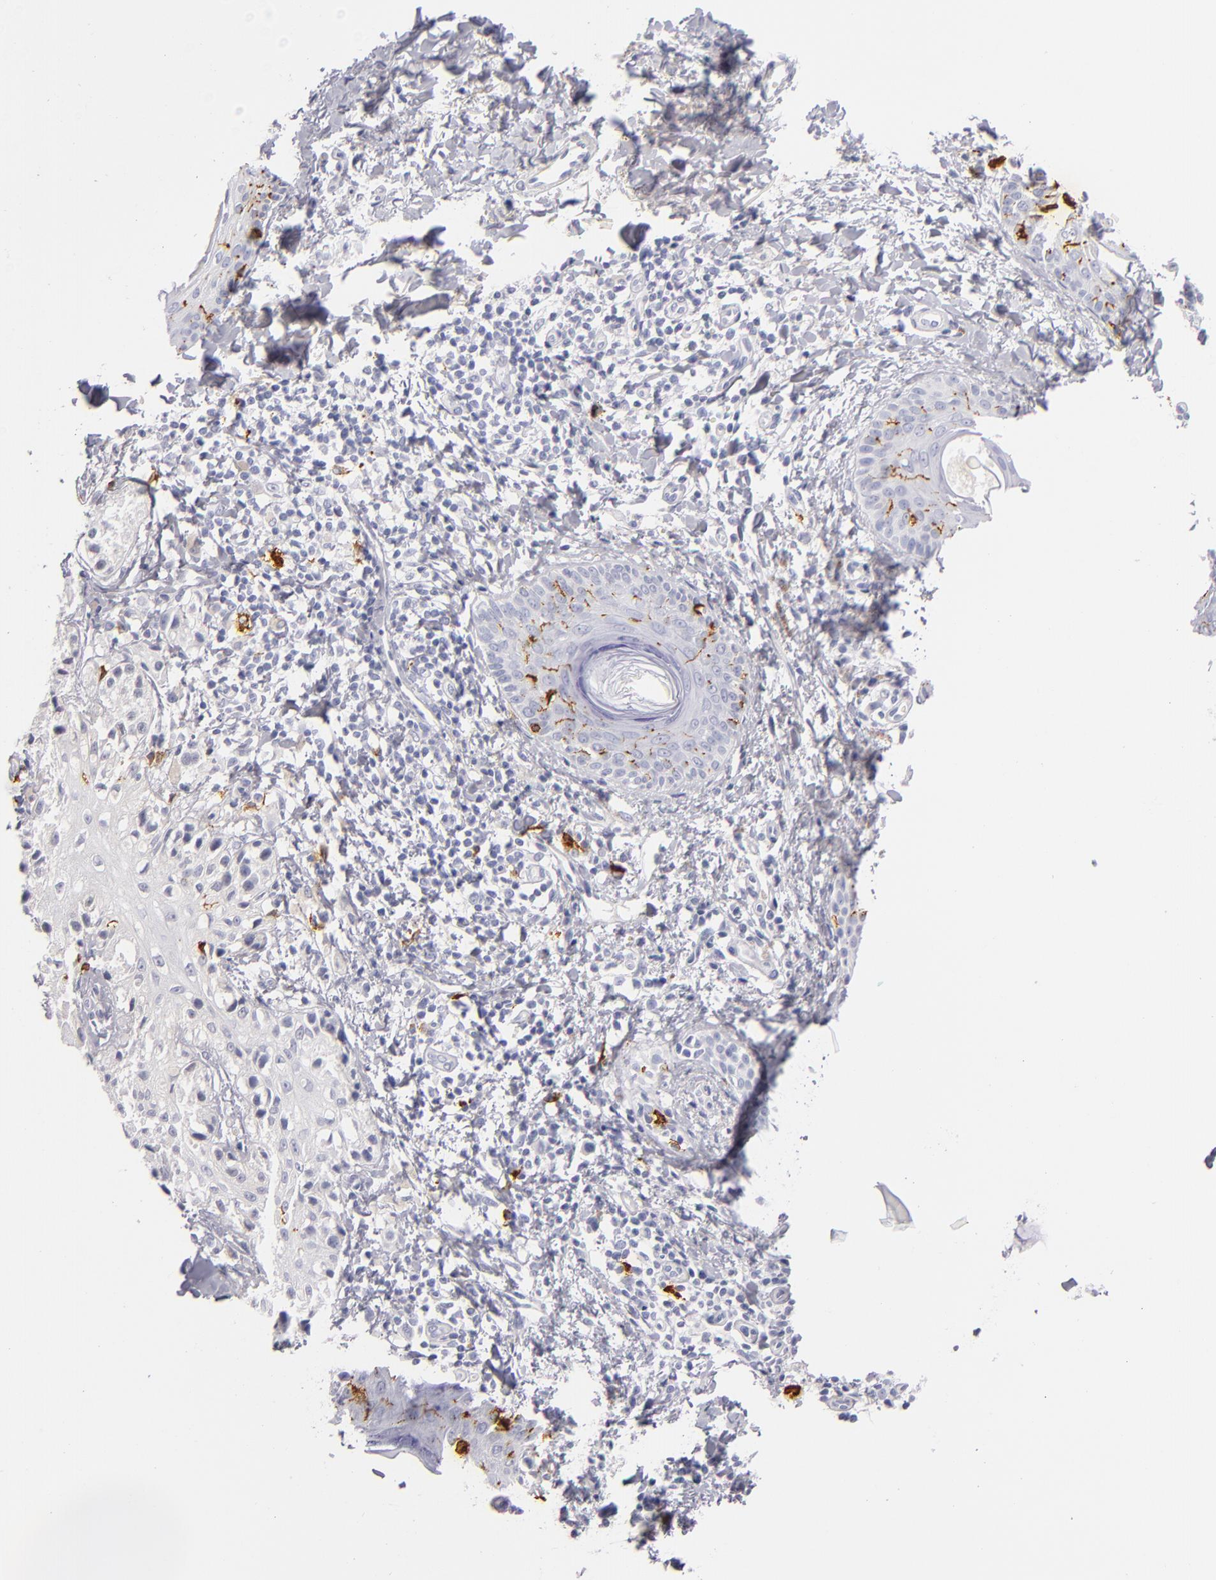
{"staining": {"intensity": "negative", "quantity": "none", "location": "none"}, "tissue": "melanoma", "cell_type": "Tumor cells", "image_type": "cancer", "snomed": [{"axis": "morphology", "description": "Malignant melanoma, NOS"}, {"axis": "topography", "description": "Skin"}], "caption": "Protein analysis of melanoma reveals no significant positivity in tumor cells.", "gene": "CD207", "patient": {"sex": "male", "age": 23}}